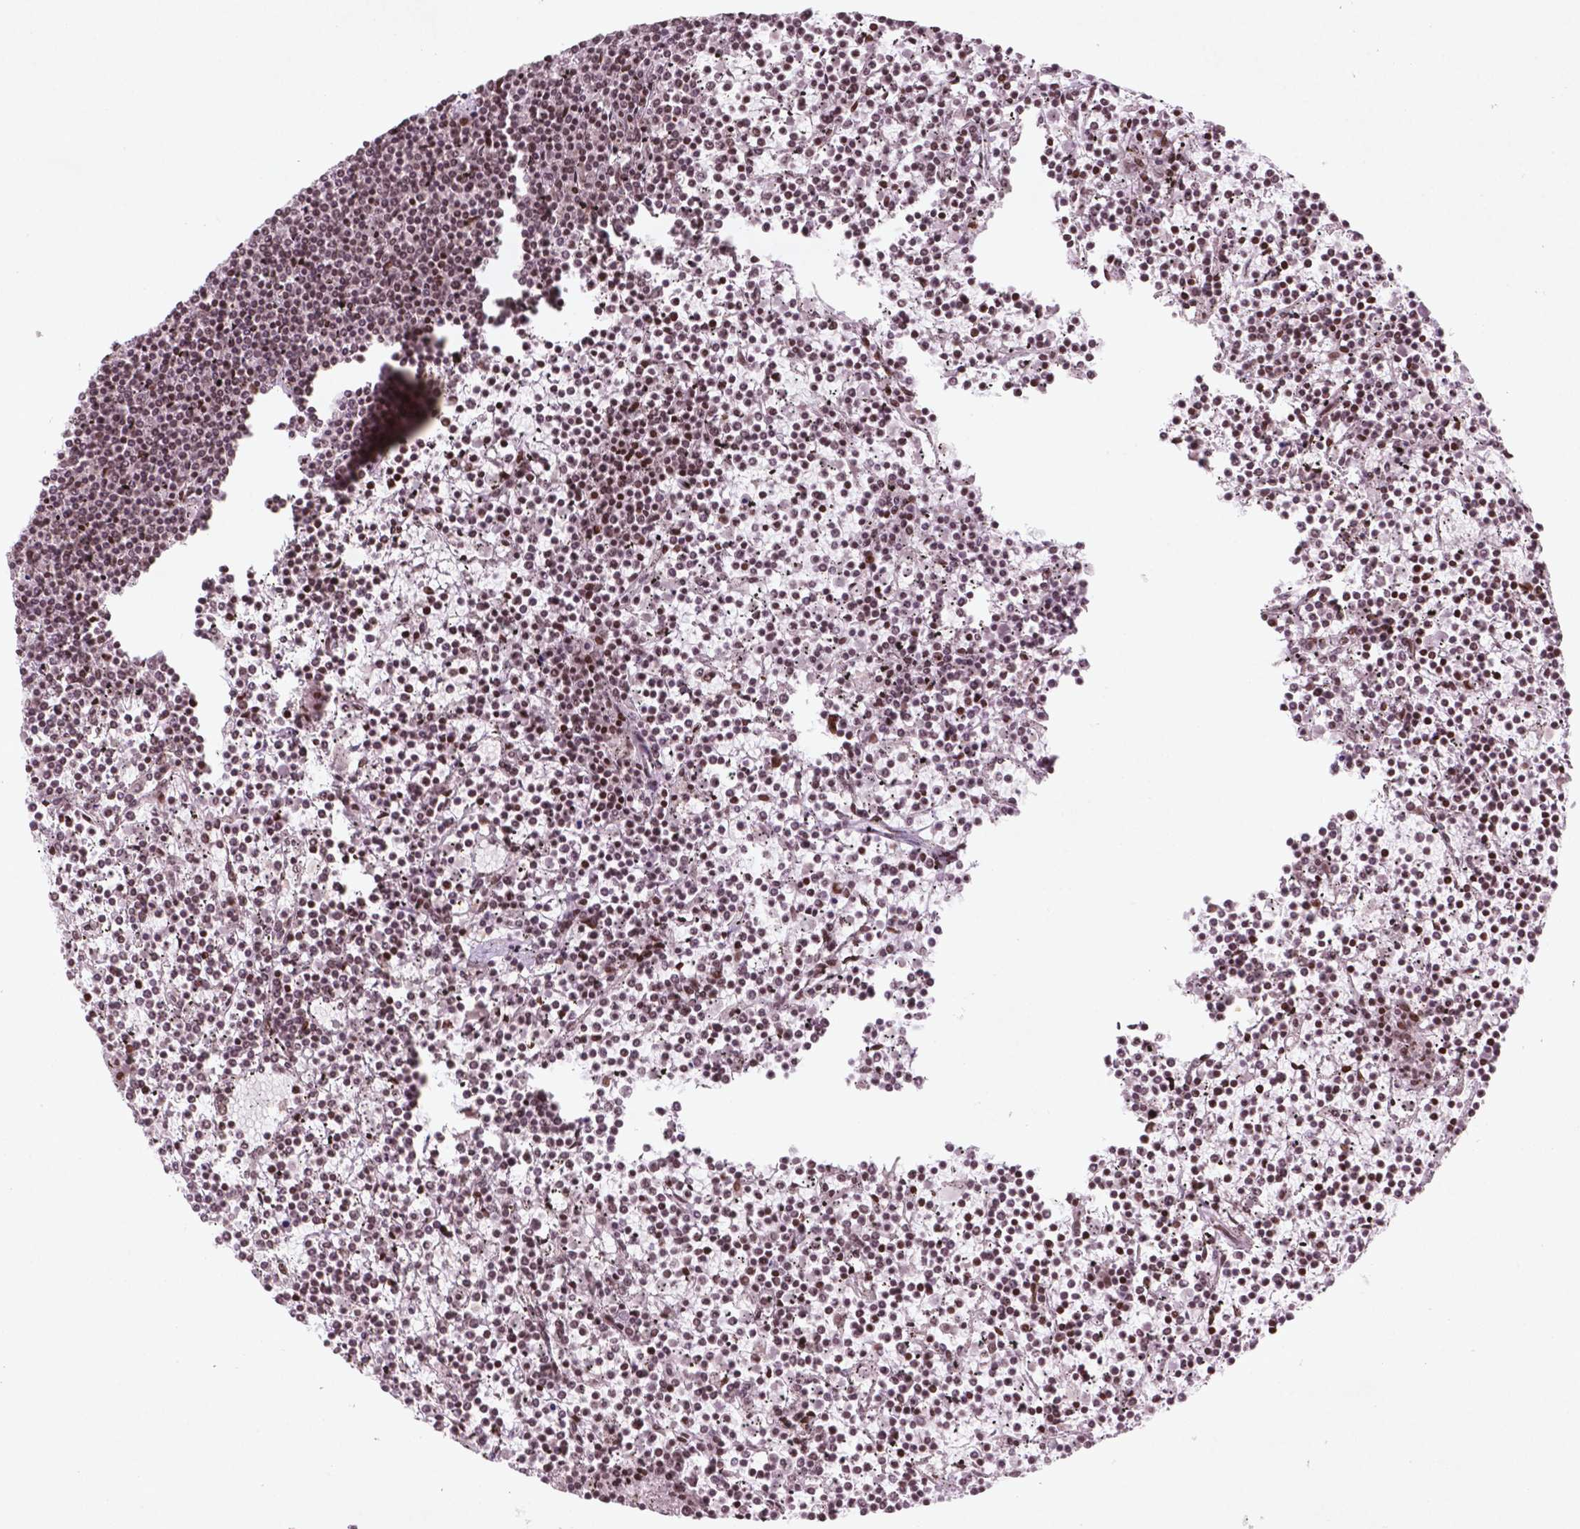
{"staining": {"intensity": "strong", "quantity": ">75%", "location": "nuclear"}, "tissue": "lymphoma", "cell_type": "Tumor cells", "image_type": "cancer", "snomed": [{"axis": "morphology", "description": "Malignant lymphoma, non-Hodgkin's type, Low grade"}, {"axis": "topography", "description": "Spleen"}], "caption": "An image of lymphoma stained for a protein displays strong nuclear brown staining in tumor cells. (IHC, brightfield microscopy, high magnification).", "gene": "HMG20B", "patient": {"sex": "female", "age": 19}}